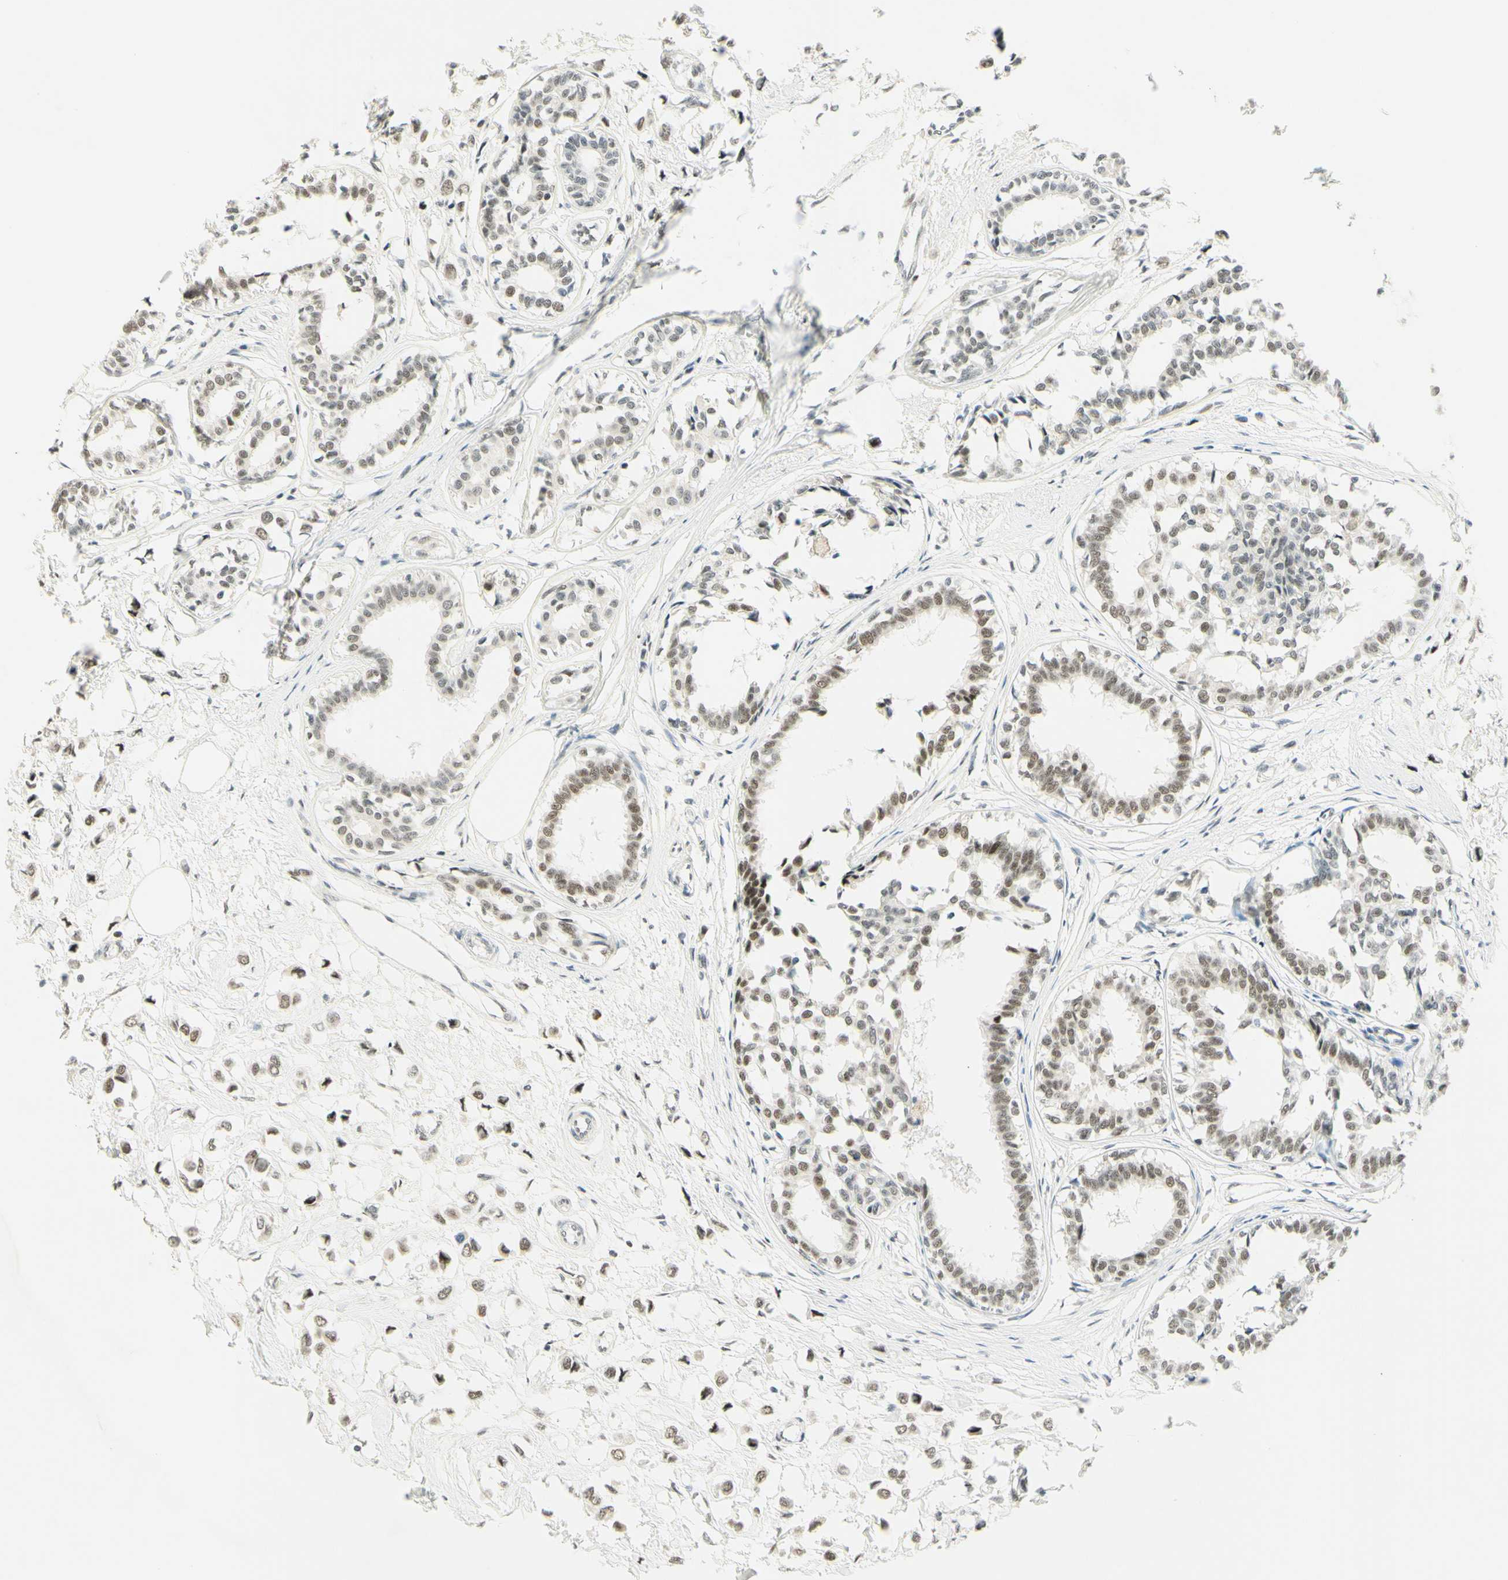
{"staining": {"intensity": "weak", "quantity": ">75%", "location": "nuclear"}, "tissue": "breast cancer", "cell_type": "Tumor cells", "image_type": "cancer", "snomed": [{"axis": "morphology", "description": "Lobular carcinoma"}, {"axis": "topography", "description": "Breast"}], "caption": "This photomicrograph displays breast cancer (lobular carcinoma) stained with immunohistochemistry (IHC) to label a protein in brown. The nuclear of tumor cells show weak positivity for the protein. Nuclei are counter-stained blue.", "gene": "PMS2", "patient": {"sex": "female", "age": 51}}